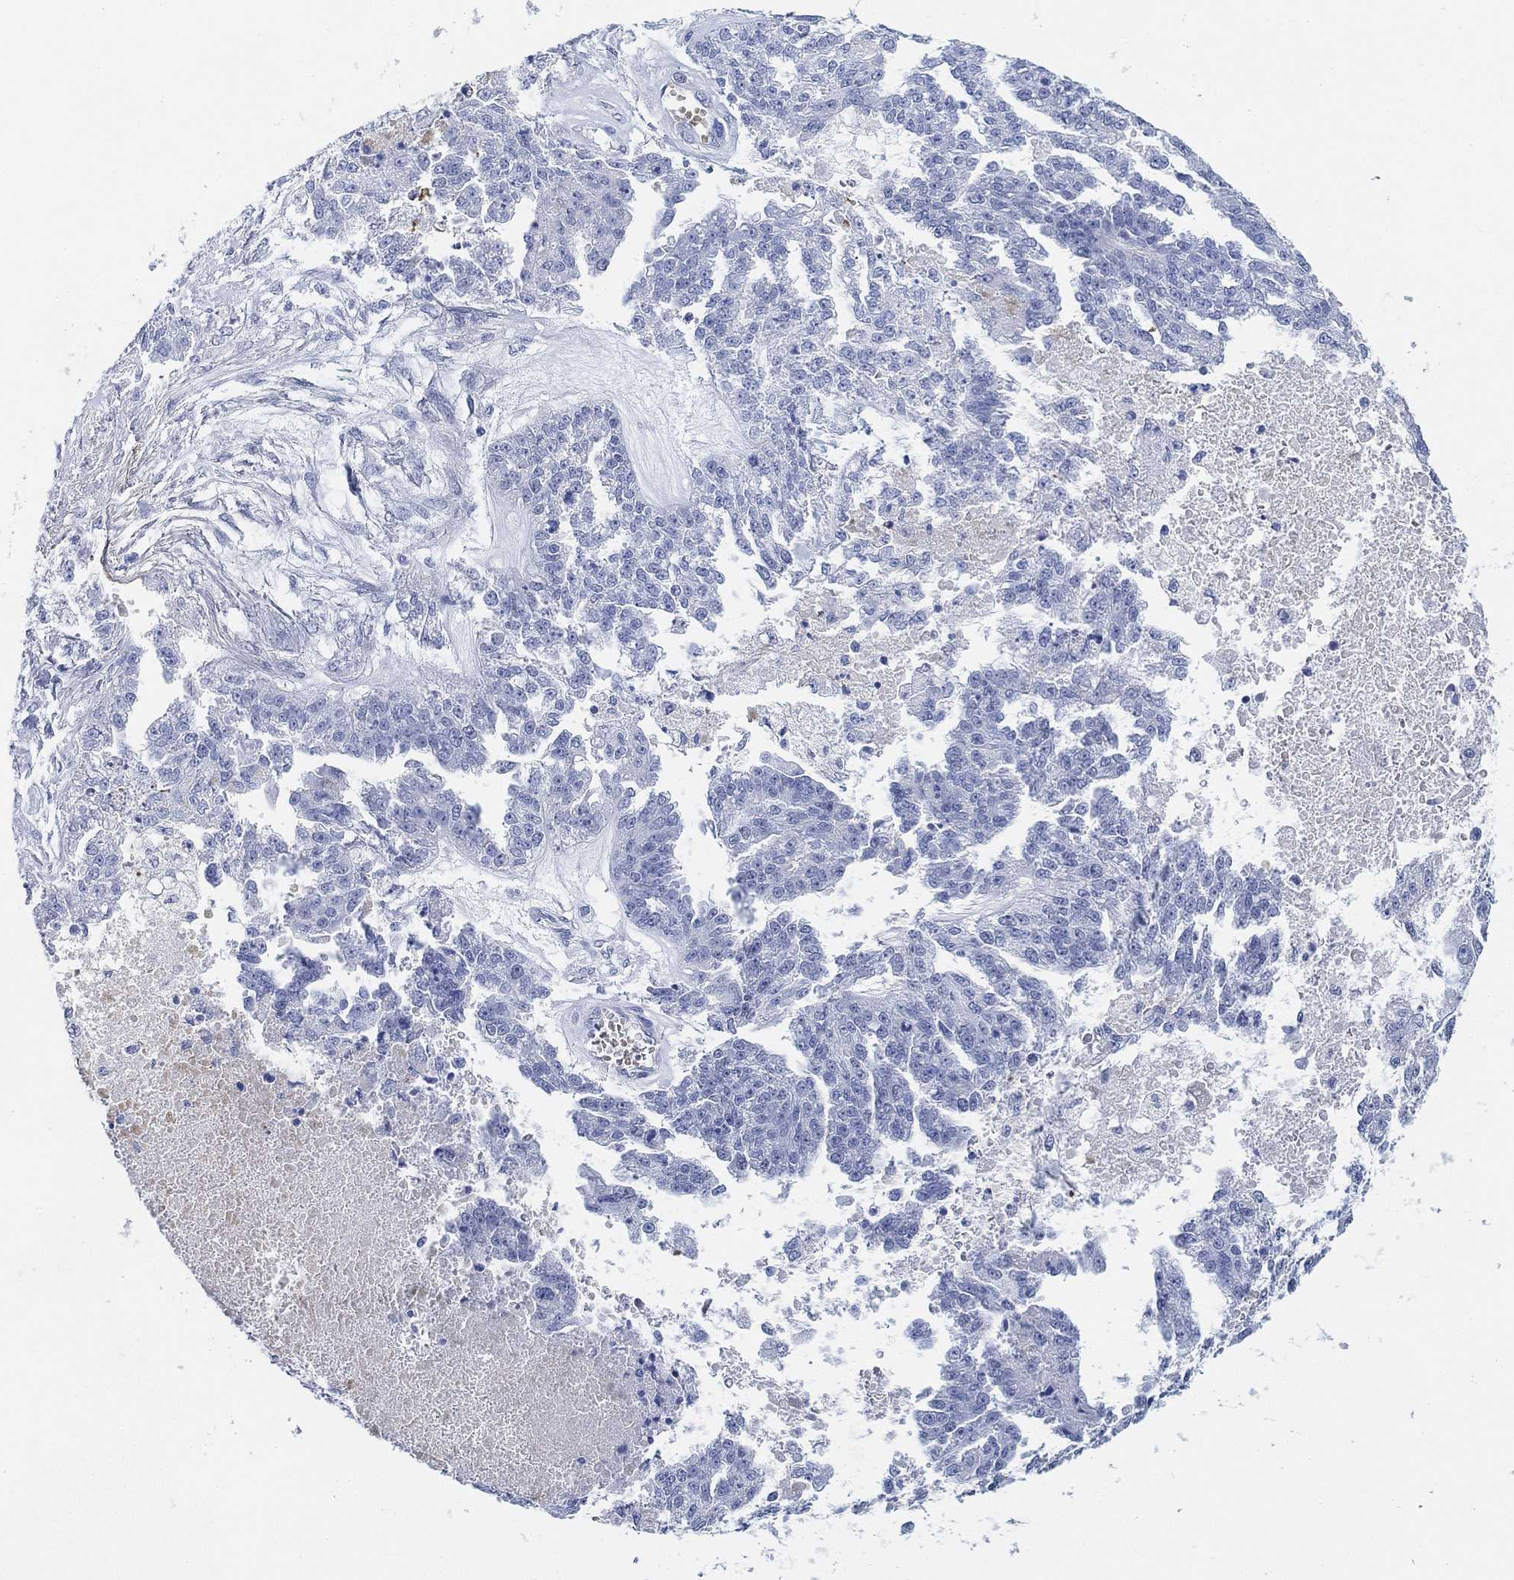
{"staining": {"intensity": "negative", "quantity": "none", "location": "none"}, "tissue": "ovarian cancer", "cell_type": "Tumor cells", "image_type": "cancer", "snomed": [{"axis": "morphology", "description": "Cystadenocarcinoma, serous, NOS"}, {"axis": "topography", "description": "Ovary"}], "caption": "A micrograph of human ovarian serous cystadenocarcinoma is negative for staining in tumor cells.", "gene": "PAX6", "patient": {"sex": "female", "age": 58}}